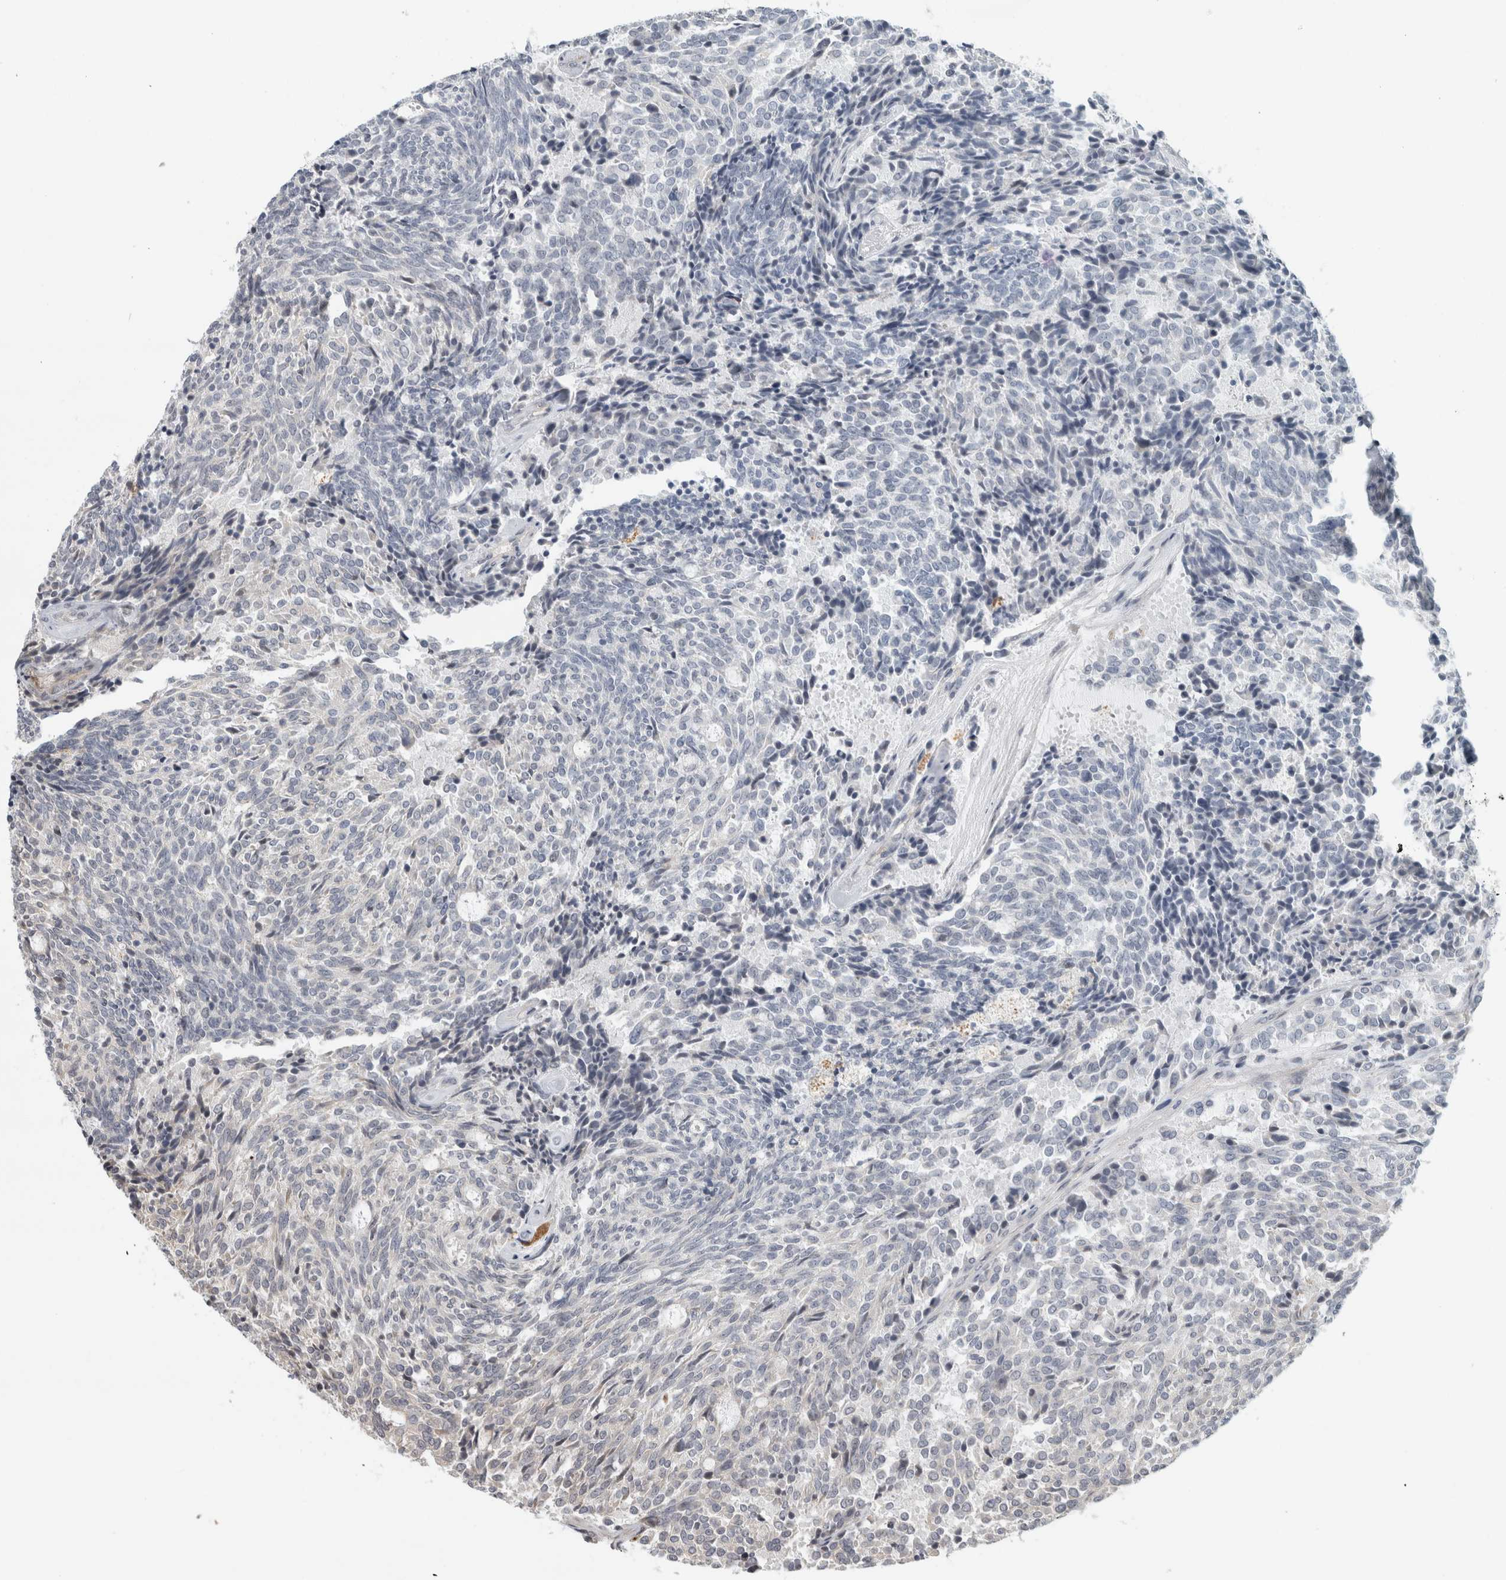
{"staining": {"intensity": "negative", "quantity": "none", "location": "none"}, "tissue": "carcinoid", "cell_type": "Tumor cells", "image_type": "cancer", "snomed": [{"axis": "morphology", "description": "Carcinoid, malignant, NOS"}, {"axis": "topography", "description": "Pancreas"}], "caption": "DAB (3,3'-diaminobenzidine) immunohistochemical staining of human carcinoid shows no significant positivity in tumor cells.", "gene": "NAB2", "patient": {"sex": "female", "age": 54}}